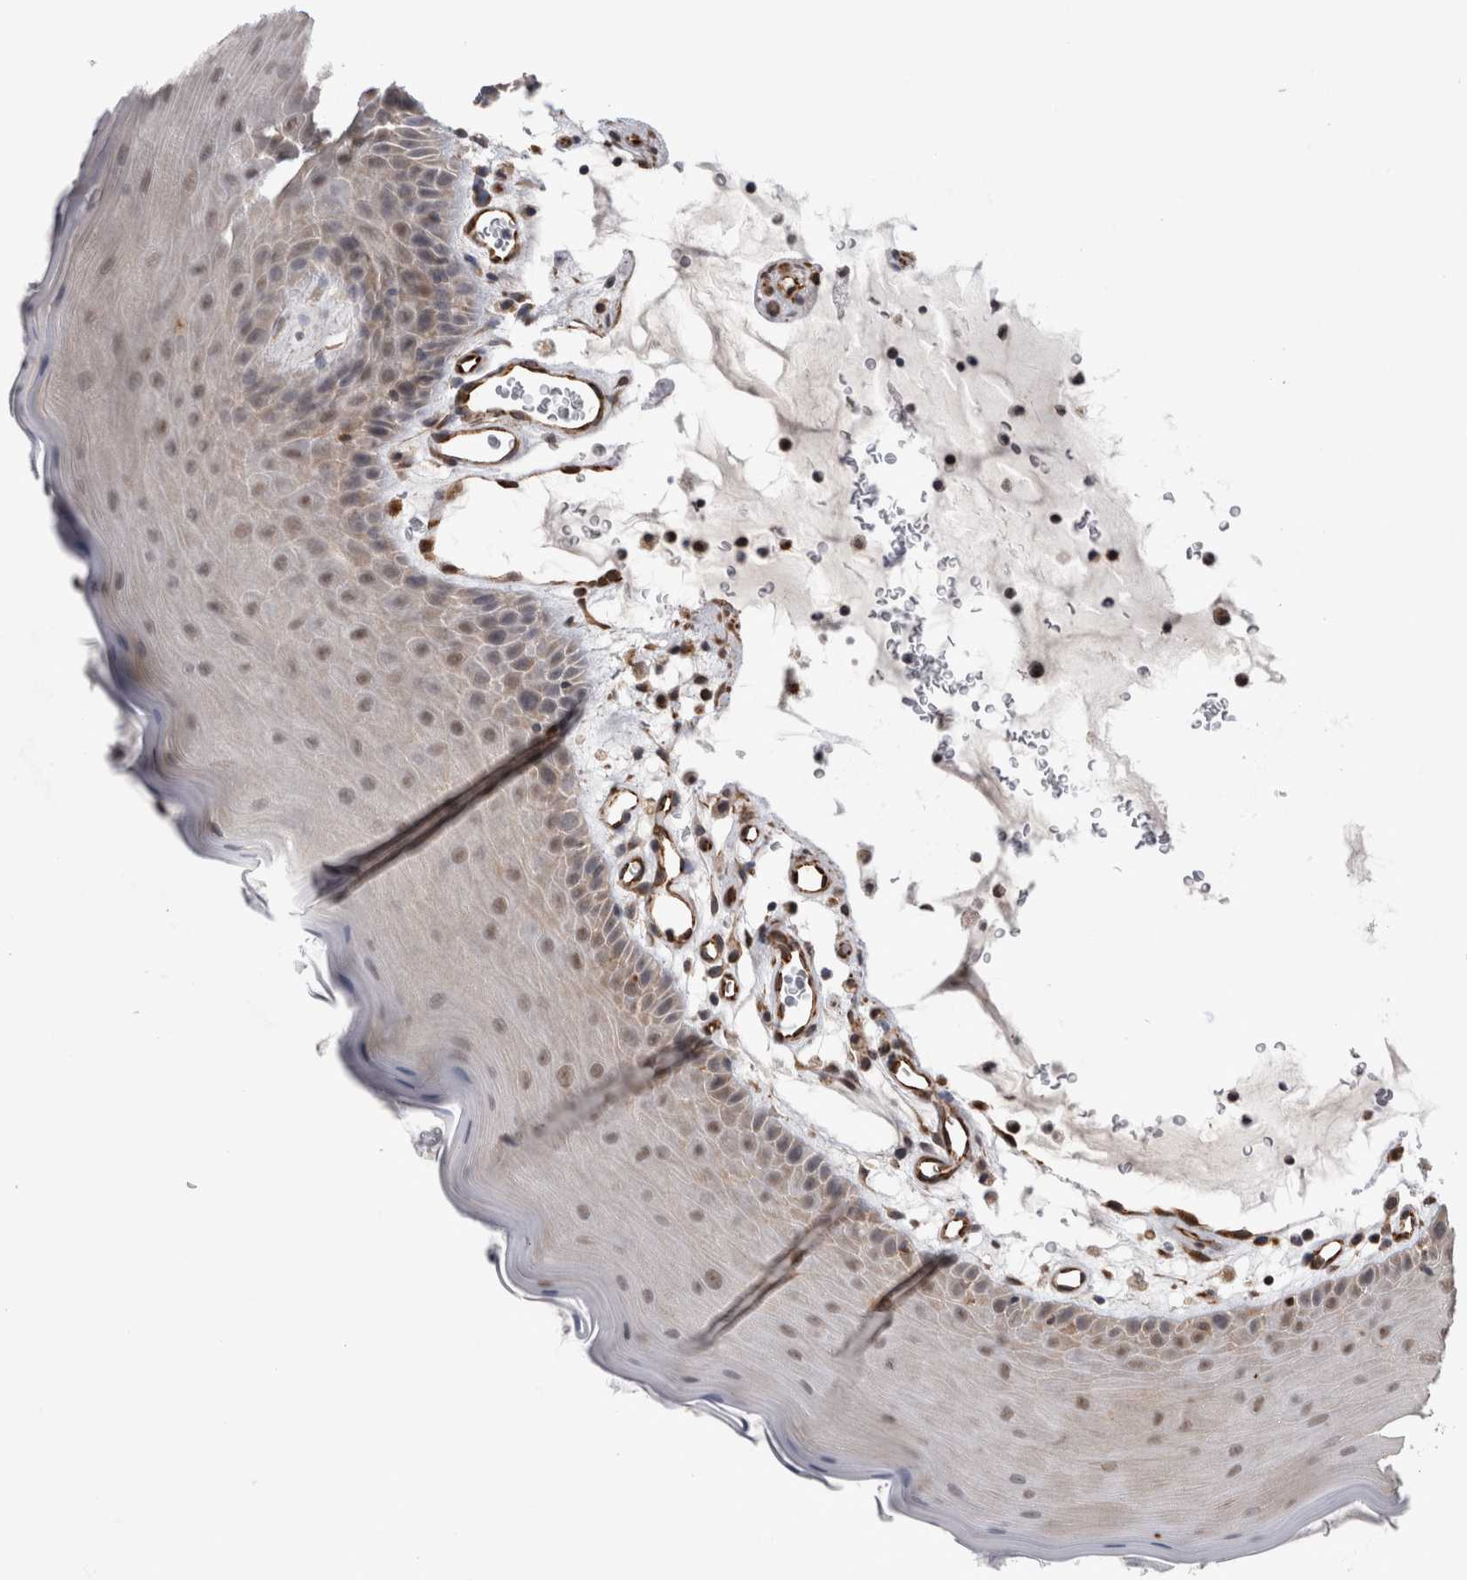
{"staining": {"intensity": "weak", "quantity": "25%-75%", "location": "cytoplasmic/membranous"}, "tissue": "oral mucosa", "cell_type": "Squamous epithelial cells", "image_type": "normal", "snomed": [{"axis": "morphology", "description": "Normal tissue, NOS"}, {"axis": "topography", "description": "Oral tissue"}], "caption": "Immunohistochemical staining of unremarkable oral mucosa shows weak cytoplasmic/membranous protein staining in about 25%-75% of squamous epithelial cells.", "gene": "ACOT7", "patient": {"sex": "male", "age": 13}}